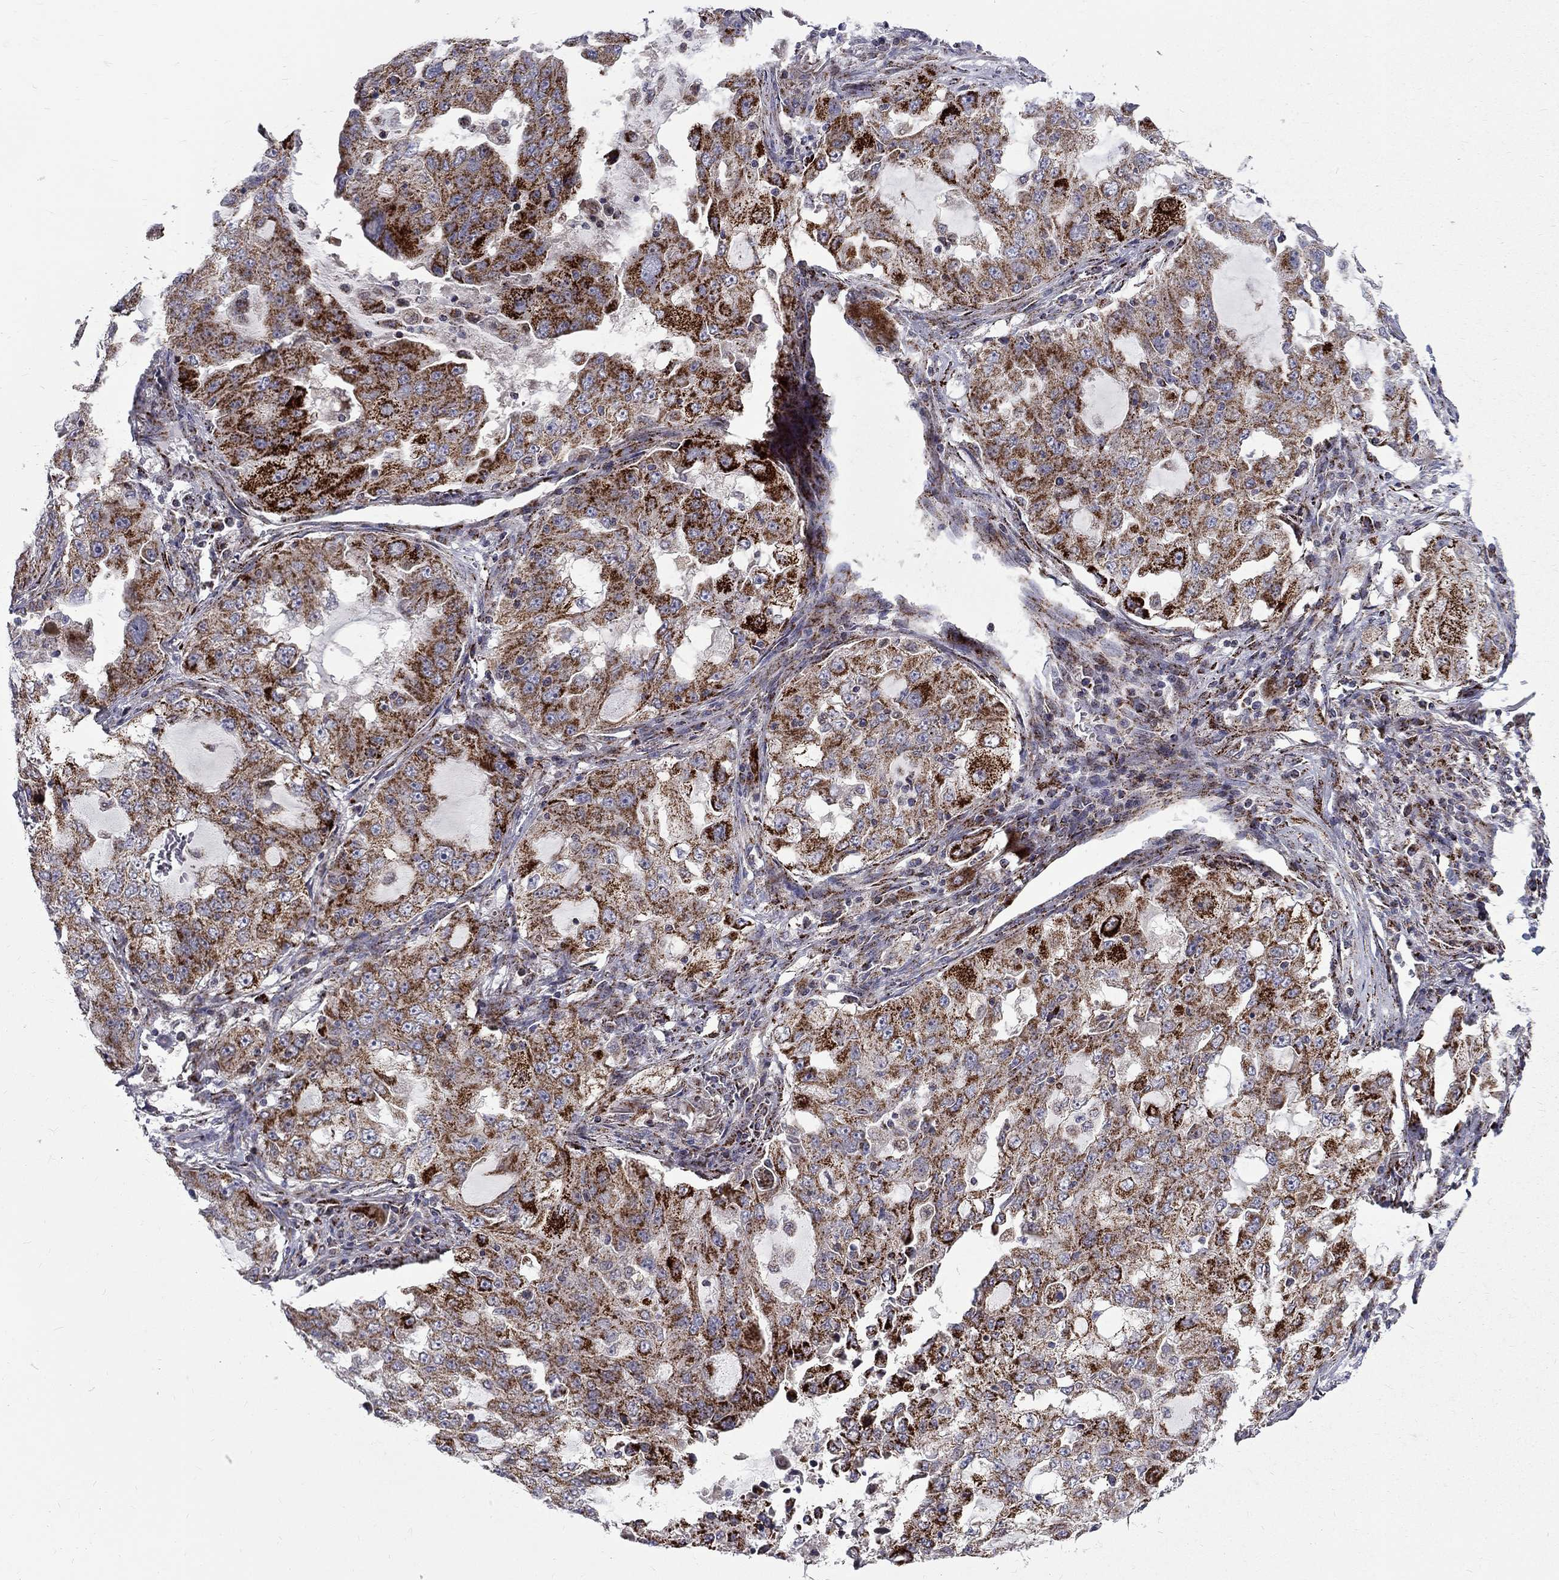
{"staining": {"intensity": "strong", "quantity": ">75%", "location": "cytoplasmic/membranous"}, "tissue": "lung cancer", "cell_type": "Tumor cells", "image_type": "cancer", "snomed": [{"axis": "morphology", "description": "Adenocarcinoma, NOS"}, {"axis": "topography", "description": "Lung"}], "caption": "Brown immunohistochemical staining in adenocarcinoma (lung) demonstrates strong cytoplasmic/membranous positivity in approximately >75% of tumor cells.", "gene": "ALDH1B1", "patient": {"sex": "female", "age": 61}}